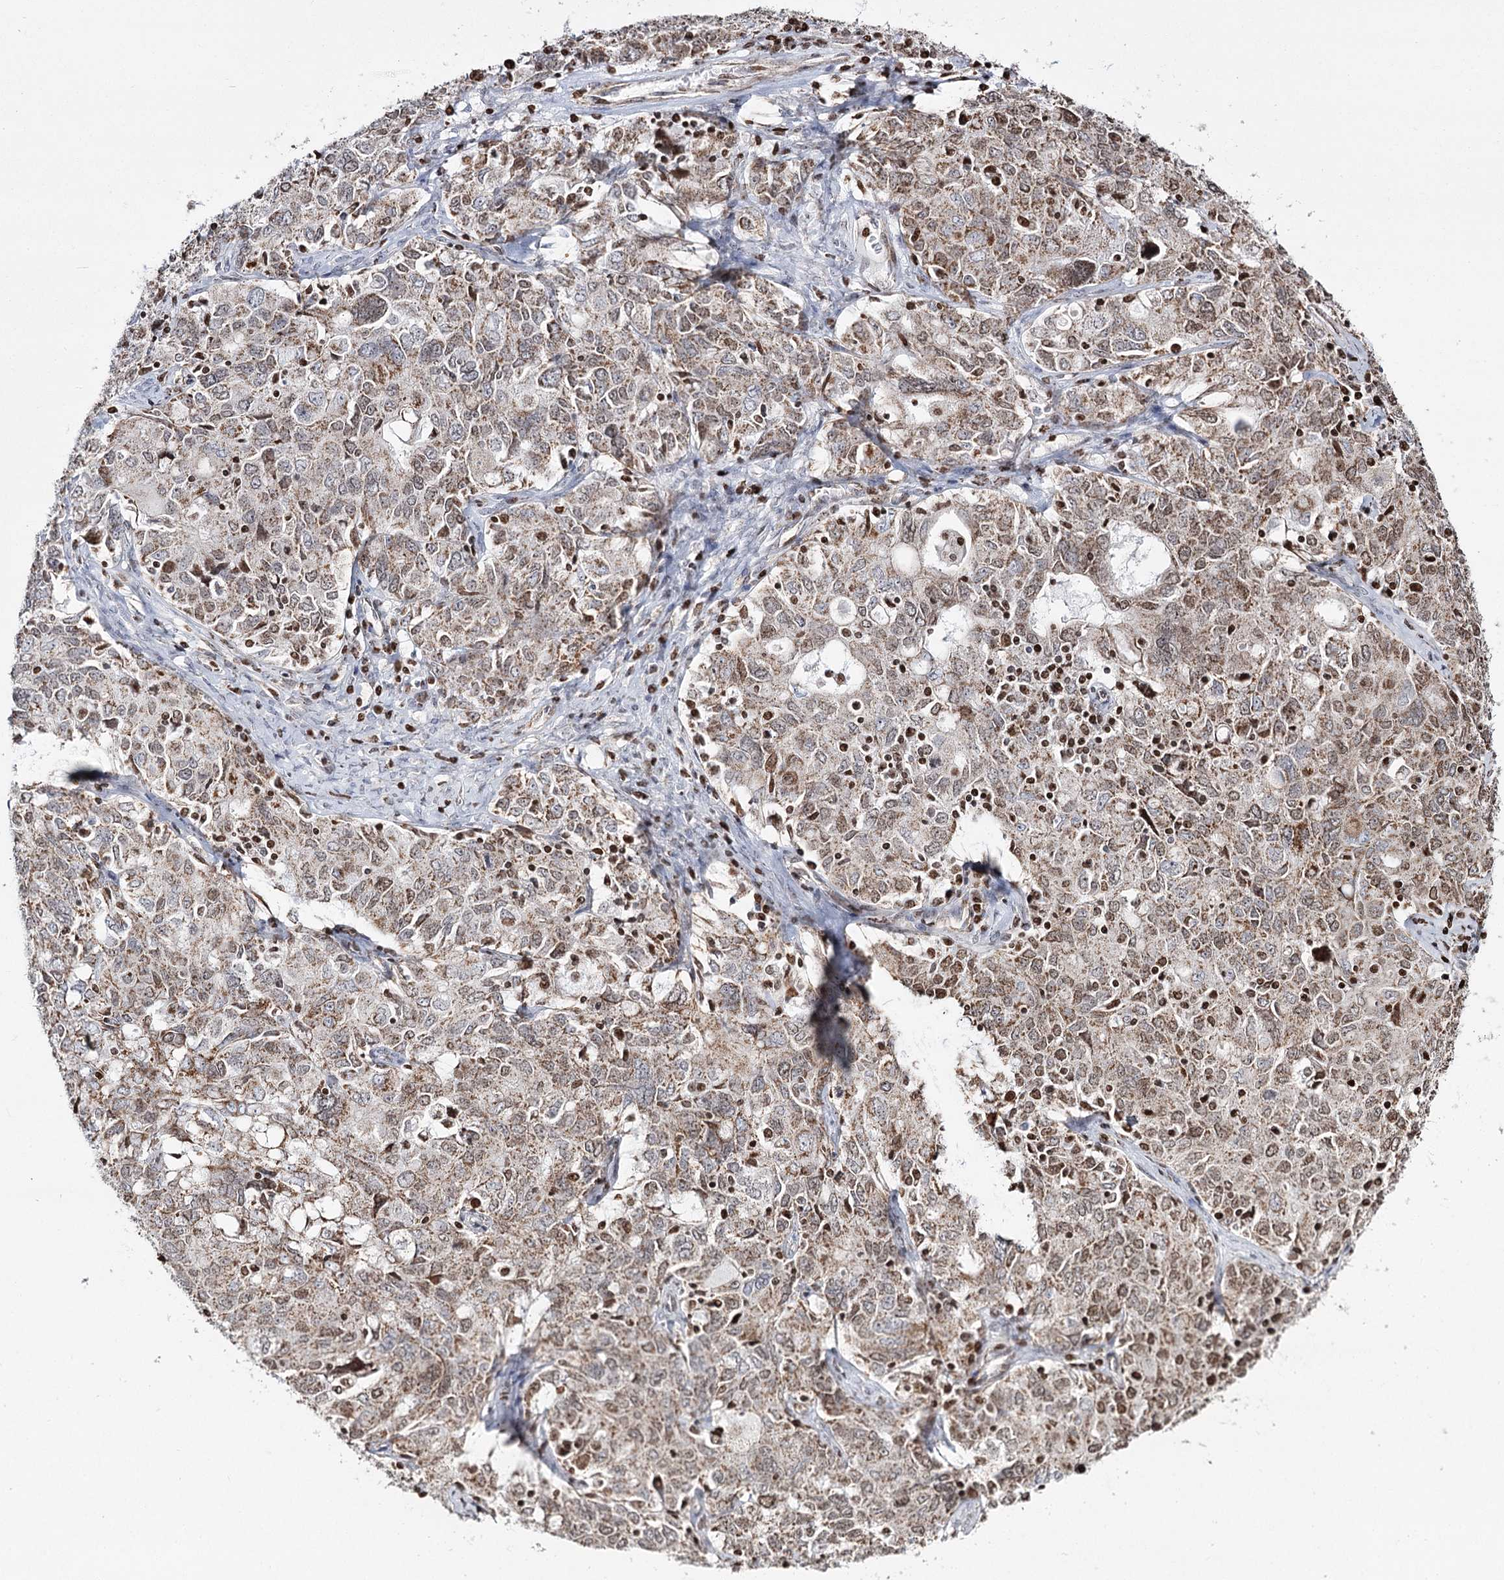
{"staining": {"intensity": "moderate", "quantity": ">75%", "location": "cytoplasmic/membranous,nuclear"}, "tissue": "ovarian cancer", "cell_type": "Tumor cells", "image_type": "cancer", "snomed": [{"axis": "morphology", "description": "Carcinoma, endometroid"}, {"axis": "topography", "description": "Ovary"}], "caption": "High-magnification brightfield microscopy of ovarian cancer (endometroid carcinoma) stained with DAB (3,3'-diaminobenzidine) (brown) and counterstained with hematoxylin (blue). tumor cells exhibit moderate cytoplasmic/membranous and nuclear staining is identified in about>75% of cells.", "gene": "PDHX", "patient": {"sex": "female", "age": 62}}